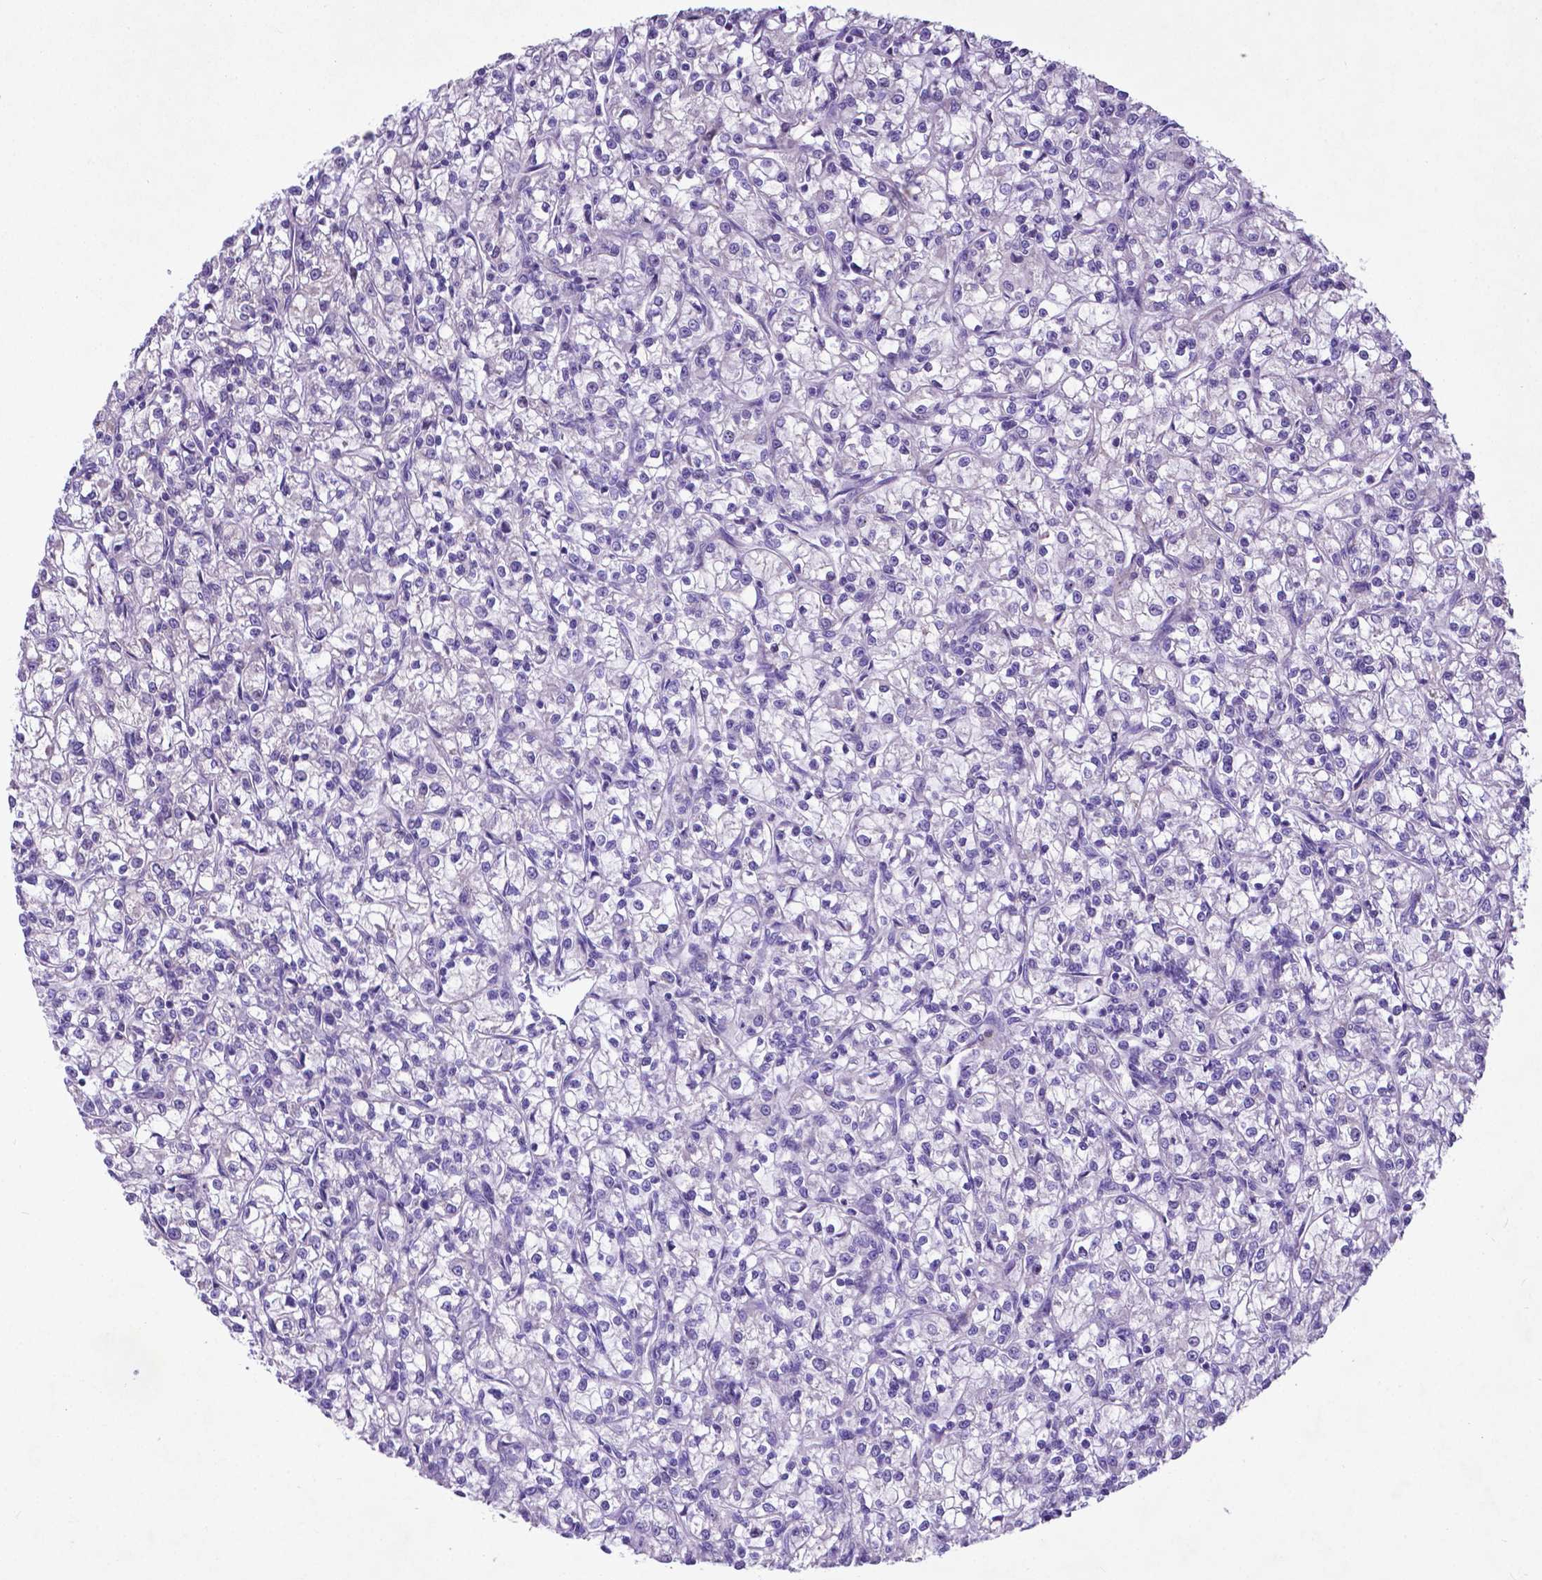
{"staining": {"intensity": "negative", "quantity": "none", "location": "none"}, "tissue": "renal cancer", "cell_type": "Tumor cells", "image_type": "cancer", "snomed": [{"axis": "morphology", "description": "Adenocarcinoma, NOS"}, {"axis": "topography", "description": "Kidney"}], "caption": "Image shows no protein staining in tumor cells of renal cancer (adenocarcinoma) tissue. Brightfield microscopy of immunohistochemistry (IHC) stained with DAB (3,3'-diaminobenzidine) (brown) and hematoxylin (blue), captured at high magnification.", "gene": "PFKFB4", "patient": {"sex": "female", "age": 59}}